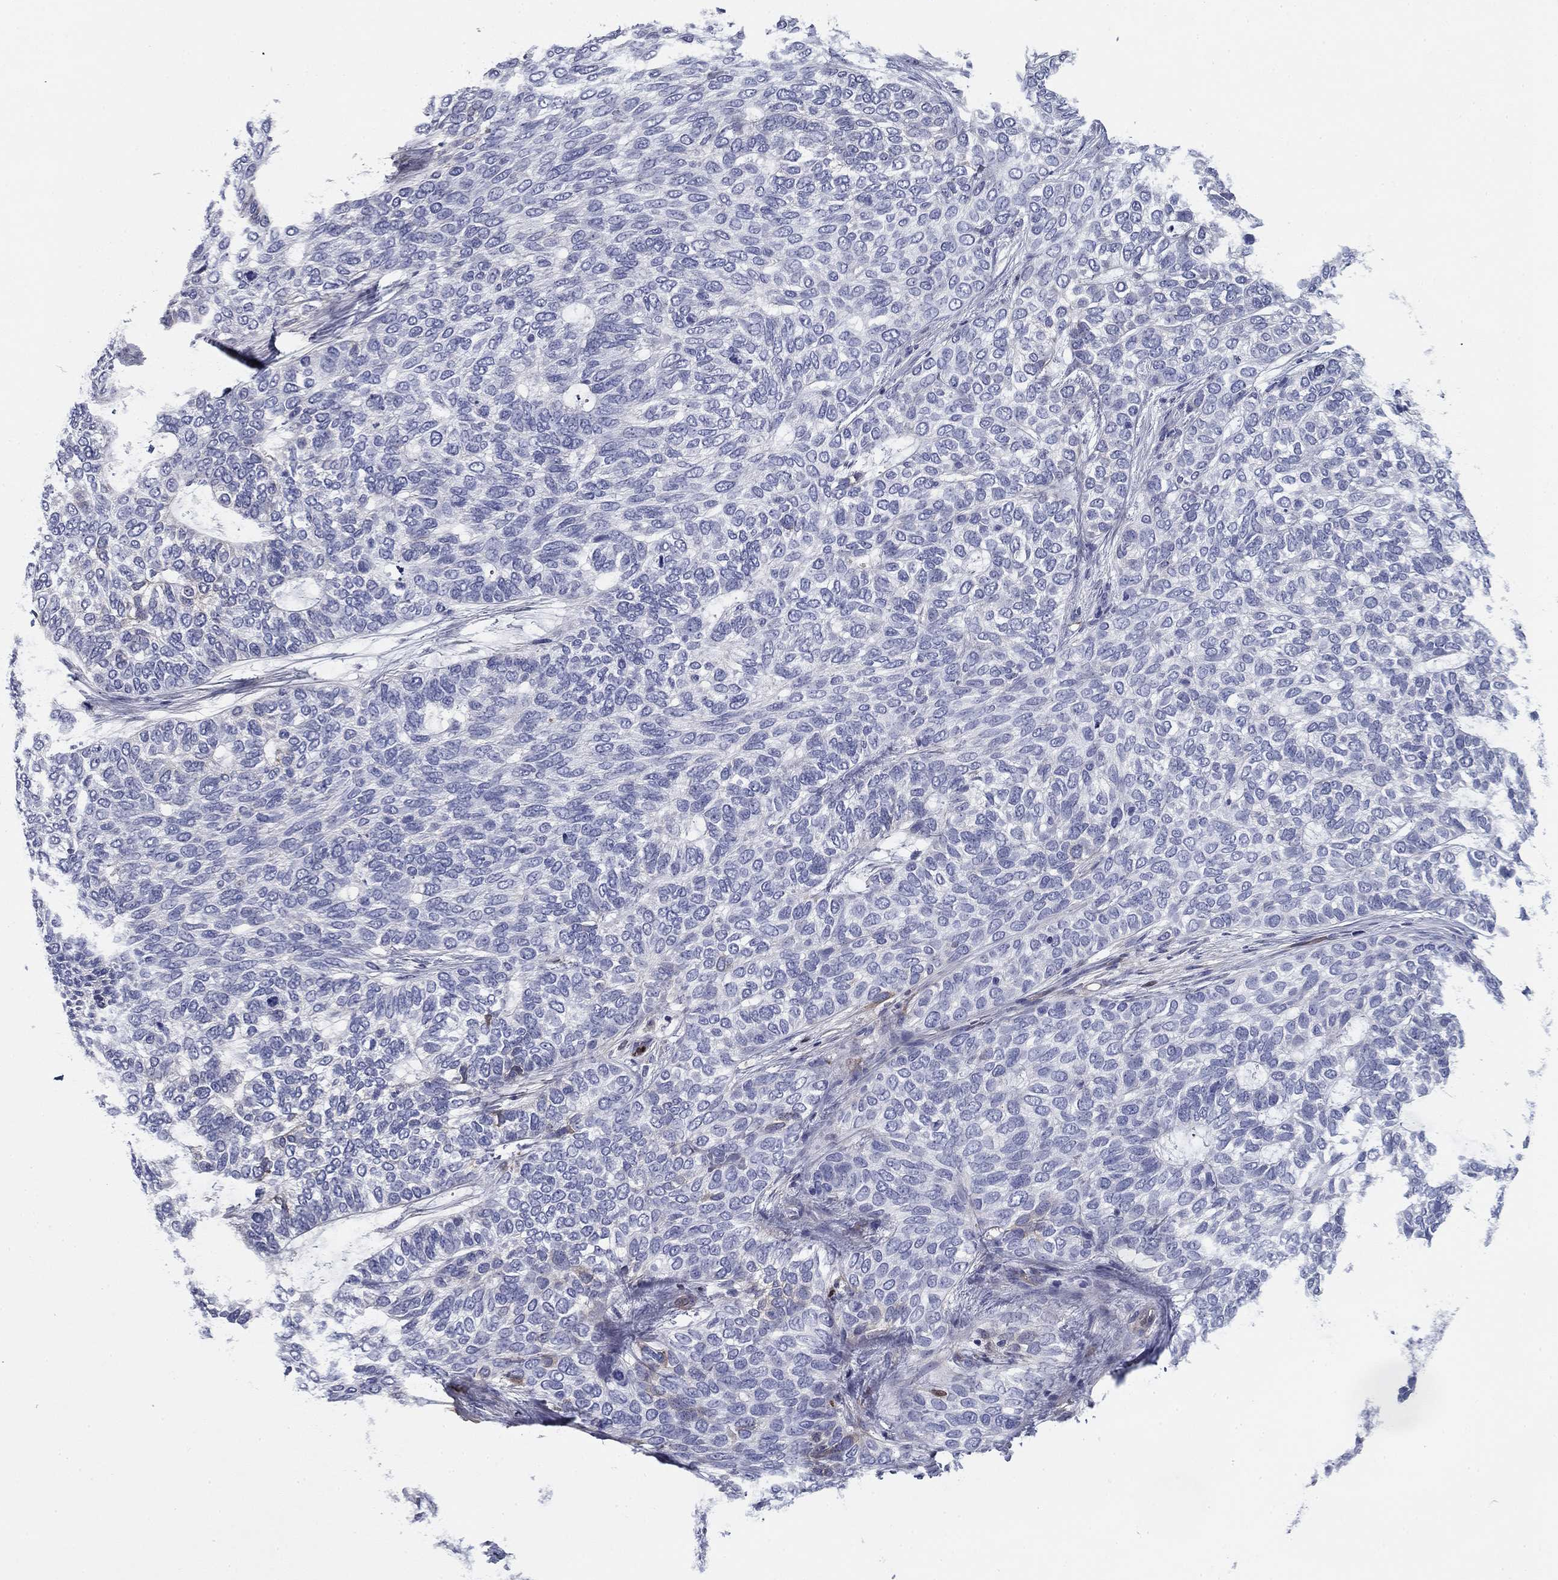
{"staining": {"intensity": "negative", "quantity": "none", "location": "none"}, "tissue": "skin cancer", "cell_type": "Tumor cells", "image_type": "cancer", "snomed": [{"axis": "morphology", "description": "Basal cell carcinoma"}, {"axis": "topography", "description": "Skin"}], "caption": "Tumor cells are negative for brown protein staining in skin cancer (basal cell carcinoma).", "gene": "CPLX4", "patient": {"sex": "female", "age": 65}}